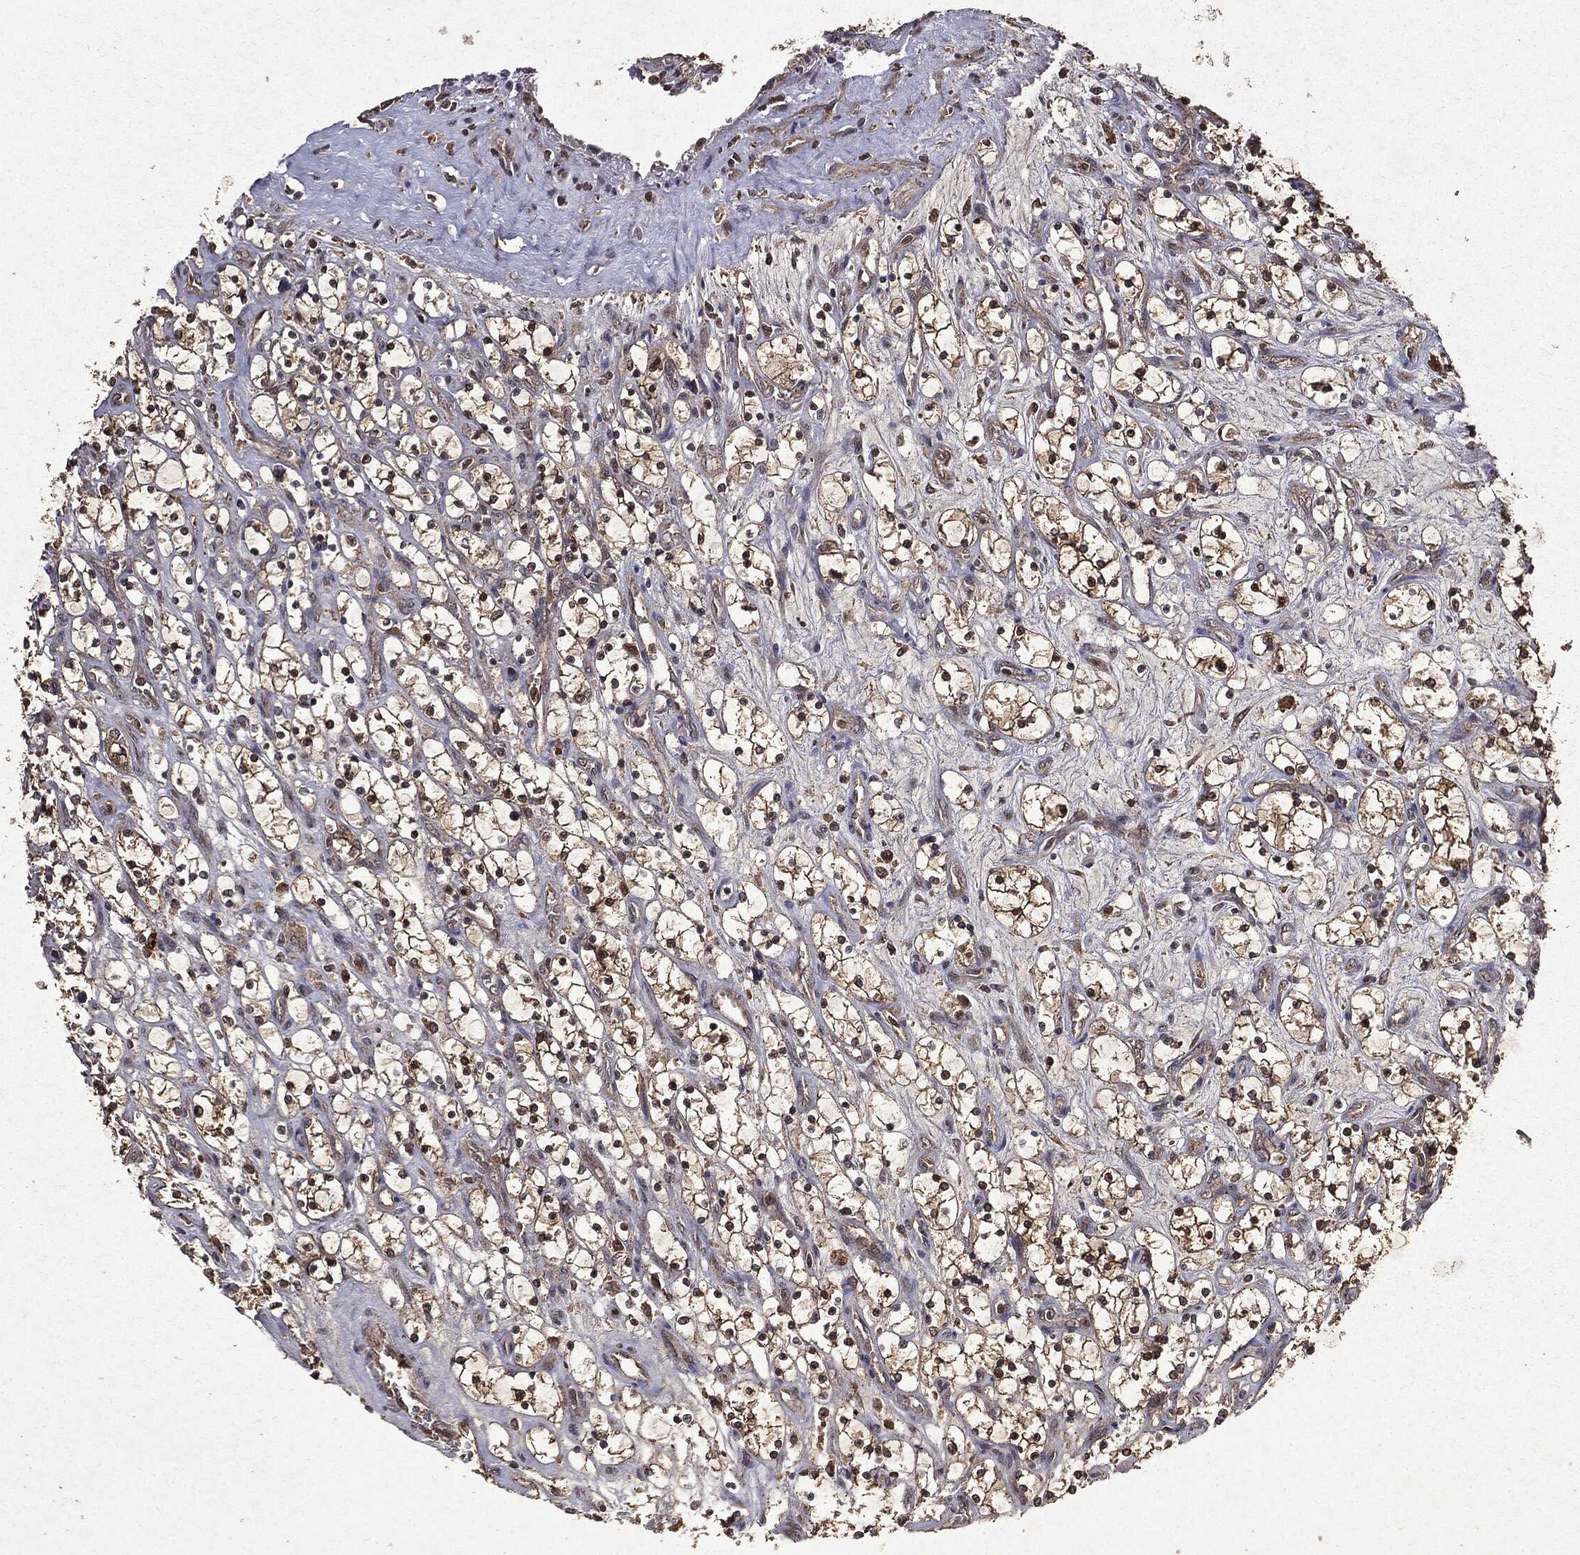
{"staining": {"intensity": "weak", "quantity": ">75%", "location": "cytoplasmic/membranous"}, "tissue": "renal cancer", "cell_type": "Tumor cells", "image_type": "cancer", "snomed": [{"axis": "morphology", "description": "Adenocarcinoma, NOS"}, {"axis": "topography", "description": "Kidney"}], "caption": "Protein expression analysis of adenocarcinoma (renal) shows weak cytoplasmic/membranous staining in approximately >75% of tumor cells. The staining was performed using DAB (3,3'-diaminobenzidine), with brown indicating positive protein expression. Nuclei are stained blue with hematoxylin.", "gene": "MTOR", "patient": {"sex": "female", "age": 69}}